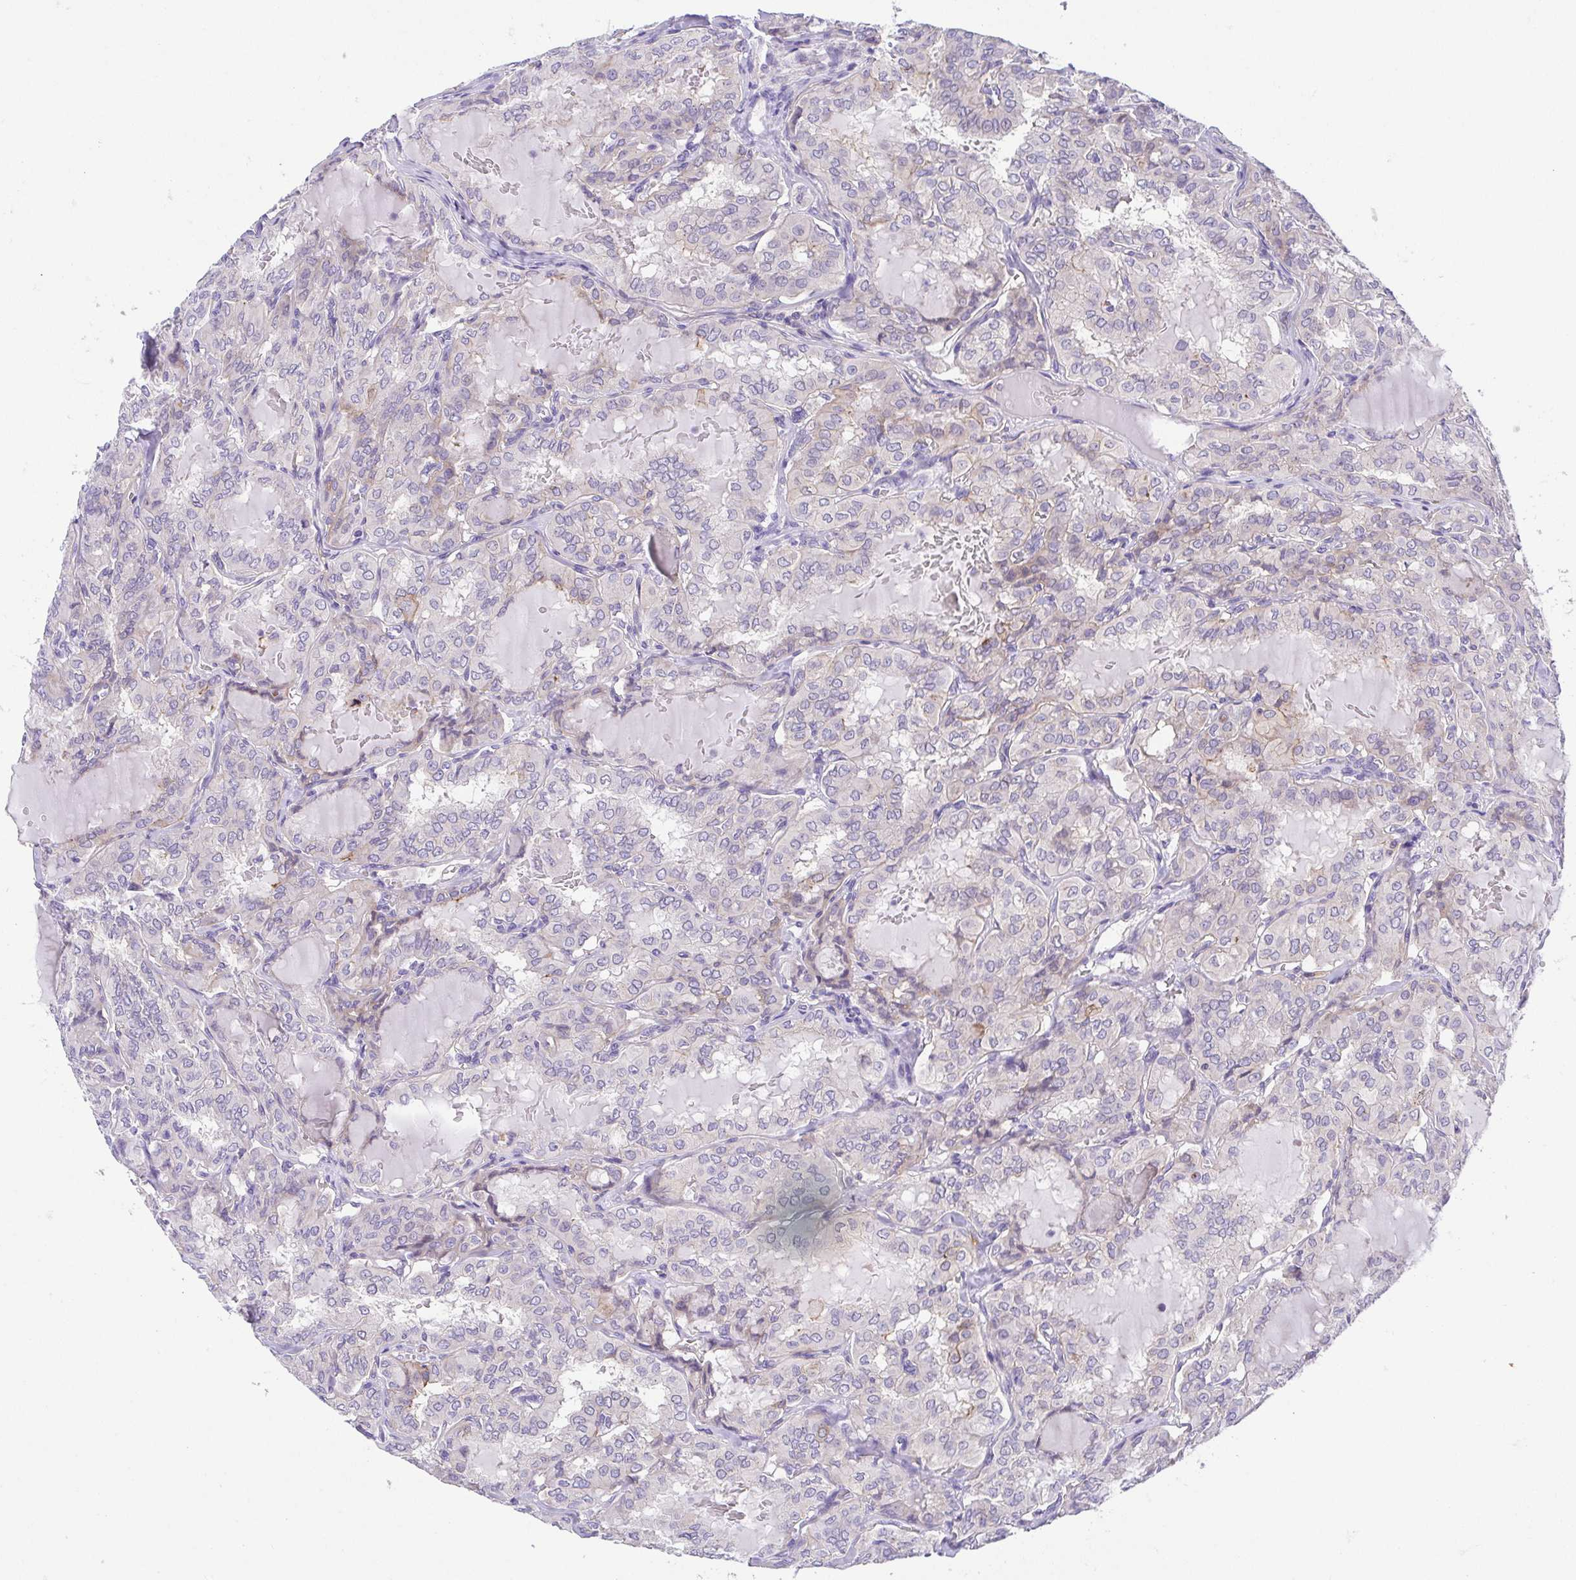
{"staining": {"intensity": "negative", "quantity": "none", "location": "none"}, "tissue": "thyroid cancer", "cell_type": "Tumor cells", "image_type": "cancer", "snomed": [{"axis": "morphology", "description": "Papillary adenocarcinoma, NOS"}, {"axis": "topography", "description": "Thyroid gland"}], "caption": "High power microscopy photomicrograph of an IHC micrograph of thyroid cancer, revealing no significant staining in tumor cells.", "gene": "SLC13A1", "patient": {"sex": "male", "age": 20}}